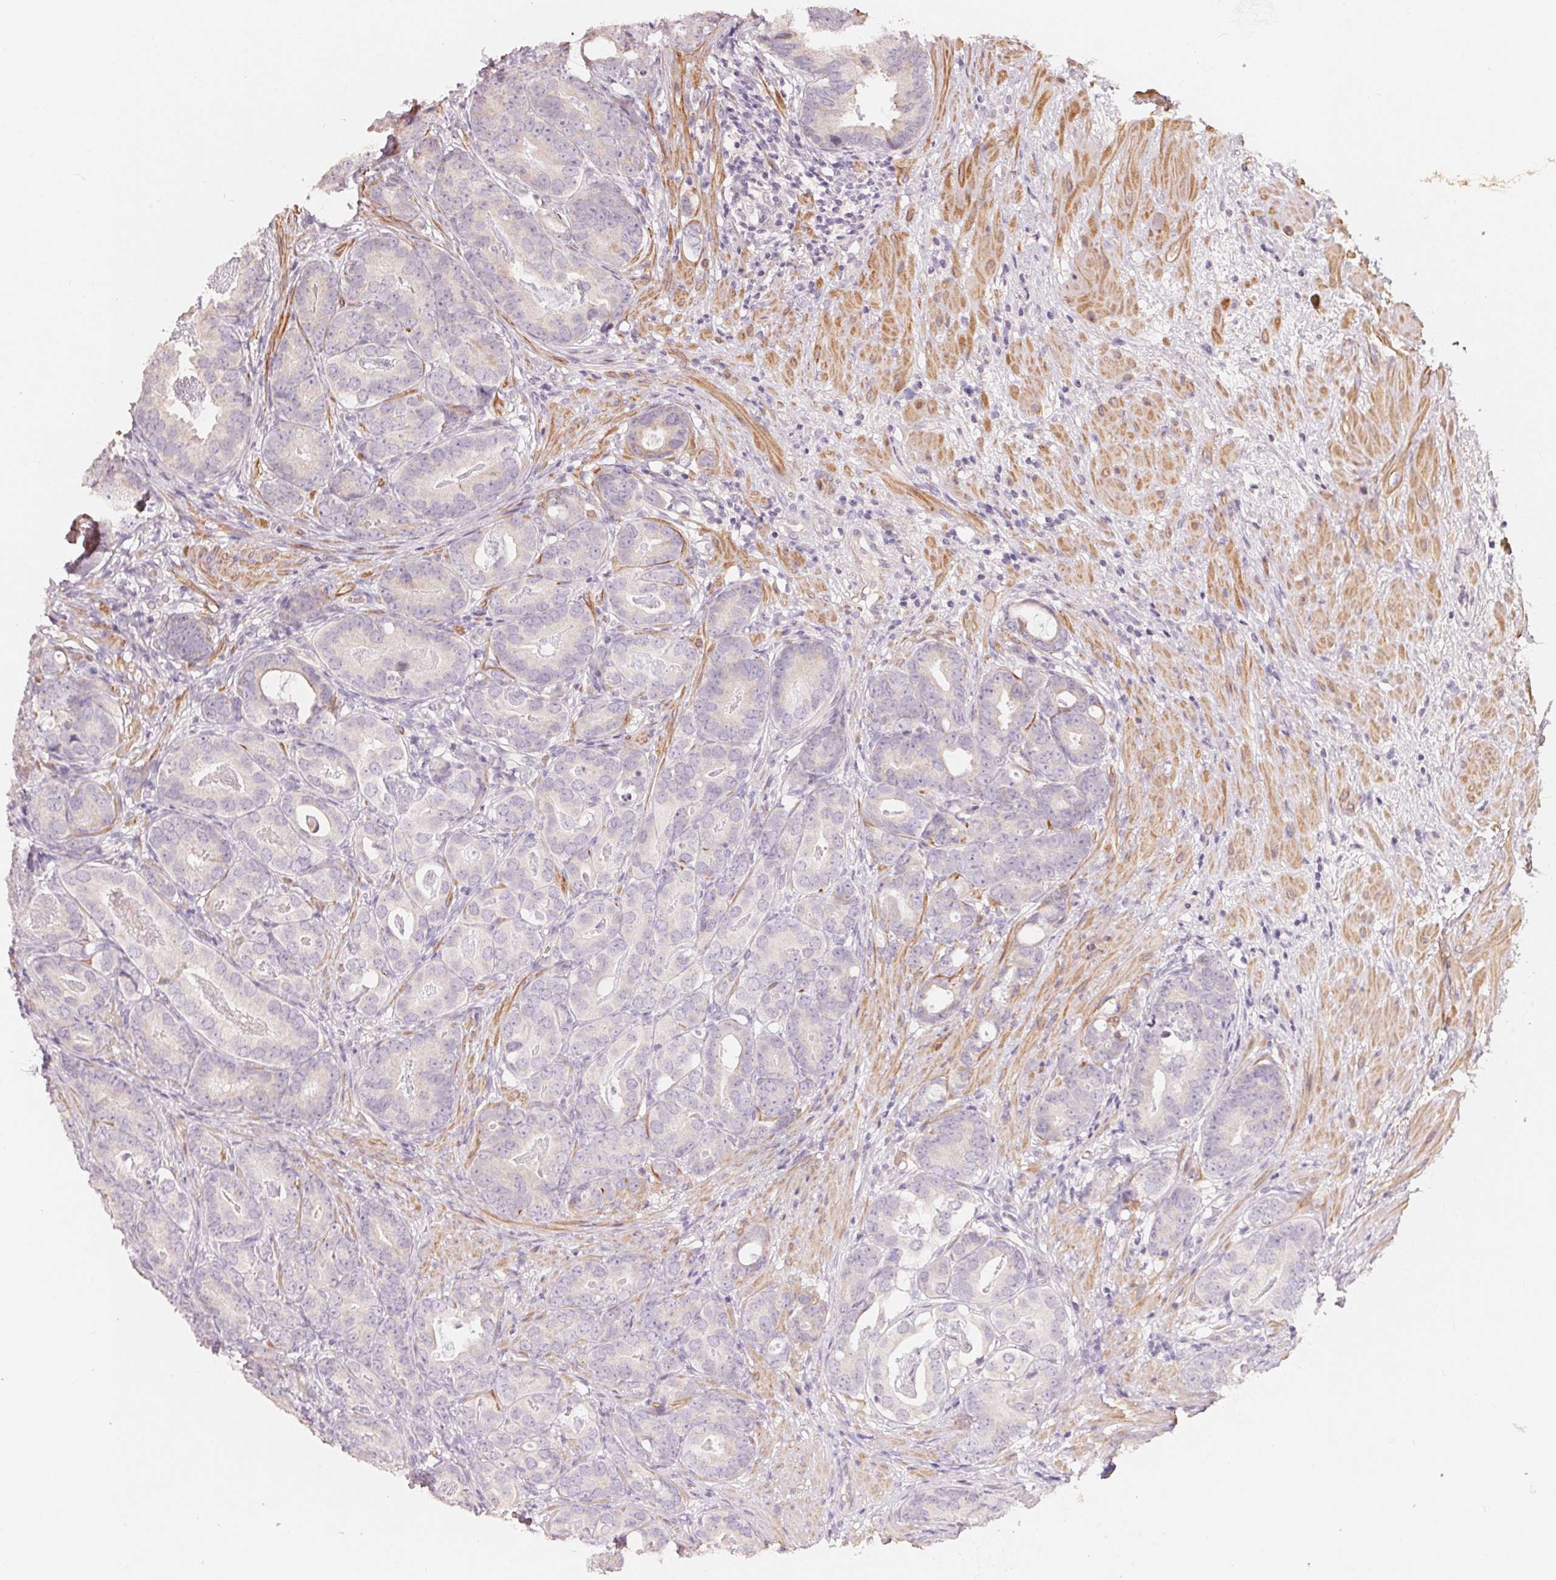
{"staining": {"intensity": "negative", "quantity": "none", "location": "none"}, "tissue": "prostate cancer", "cell_type": "Tumor cells", "image_type": "cancer", "snomed": [{"axis": "morphology", "description": "Adenocarcinoma, Low grade"}, {"axis": "topography", "description": "Prostate and seminal vesicle, NOS"}], "caption": "IHC image of neoplastic tissue: low-grade adenocarcinoma (prostate) stained with DAB shows no significant protein positivity in tumor cells. (Stains: DAB (3,3'-diaminobenzidine) IHC with hematoxylin counter stain, Microscopy: brightfield microscopy at high magnification).", "gene": "TP53AIP1", "patient": {"sex": "male", "age": 71}}